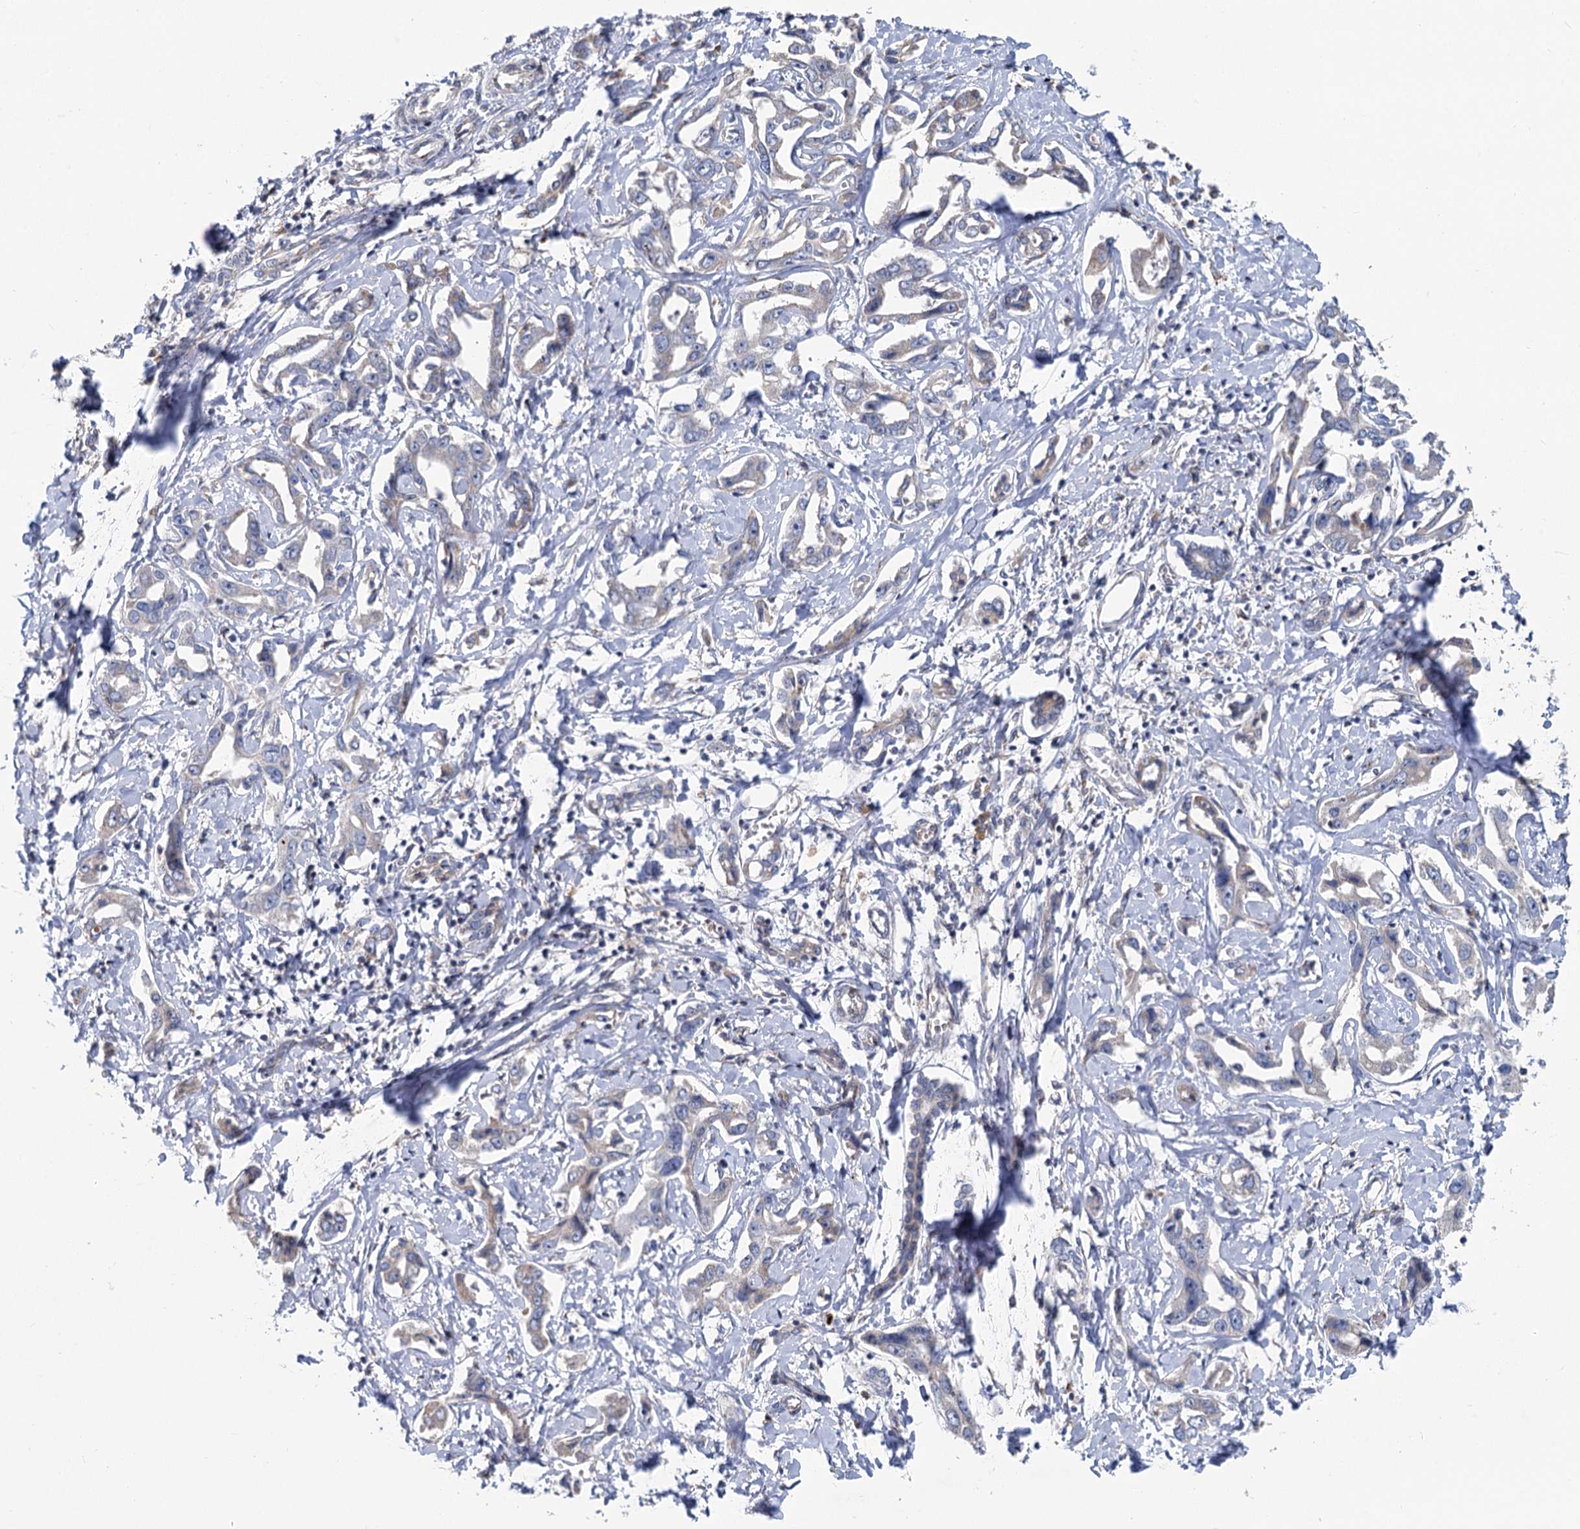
{"staining": {"intensity": "negative", "quantity": "none", "location": "none"}, "tissue": "liver cancer", "cell_type": "Tumor cells", "image_type": "cancer", "snomed": [{"axis": "morphology", "description": "Cholangiocarcinoma"}, {"axis": "topography", "description": "Liver"}], "caption": "The immunohistochemistry image has no significant positivity in tumor cells of liver cholangiocarcinoma tissue.", "gene": "PRSS35", "patient": {"sex": "male", "age": 59}}